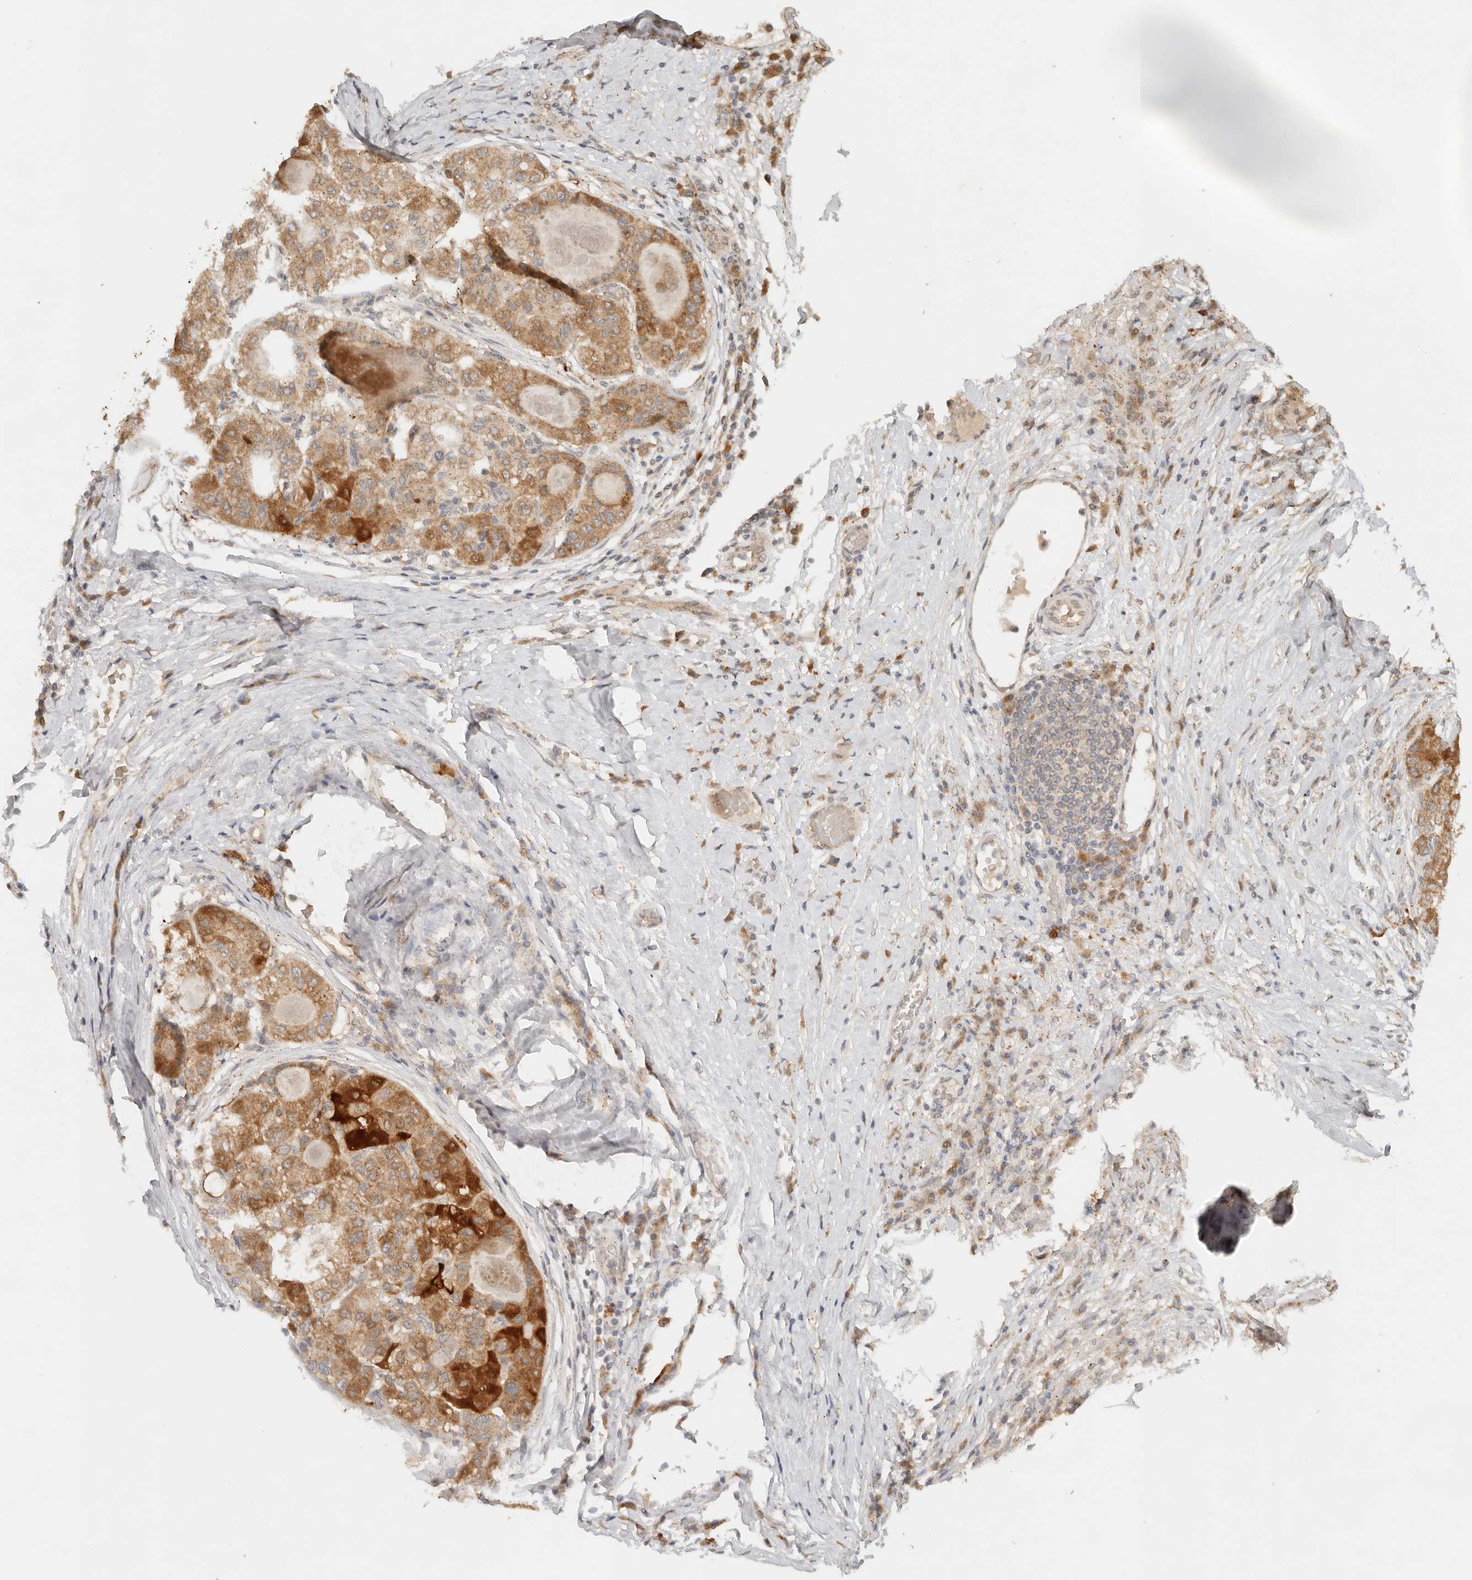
{"staining": {"intensity": "moderate", "quantity": ">75%", "location": "cytoplasmic/membranous"}, "tissue": "liver cancer", "cell_type": "Tumor cells", "image_type": "cancer", "snomed": [{"axis": "morphology", "description": "Carcinoma, Hepatocellular, NOS"}, {"axis": "topography", "description": "Liver"}], "caption": "Immunohistochemical staining of liver hepatocellular carcinoma displays moderate cytoplasmic/membranous protein expression in approximately >75% of tumor cells.", "gene": "LMO4", "patient": {"sex": "male", "age": 80}}